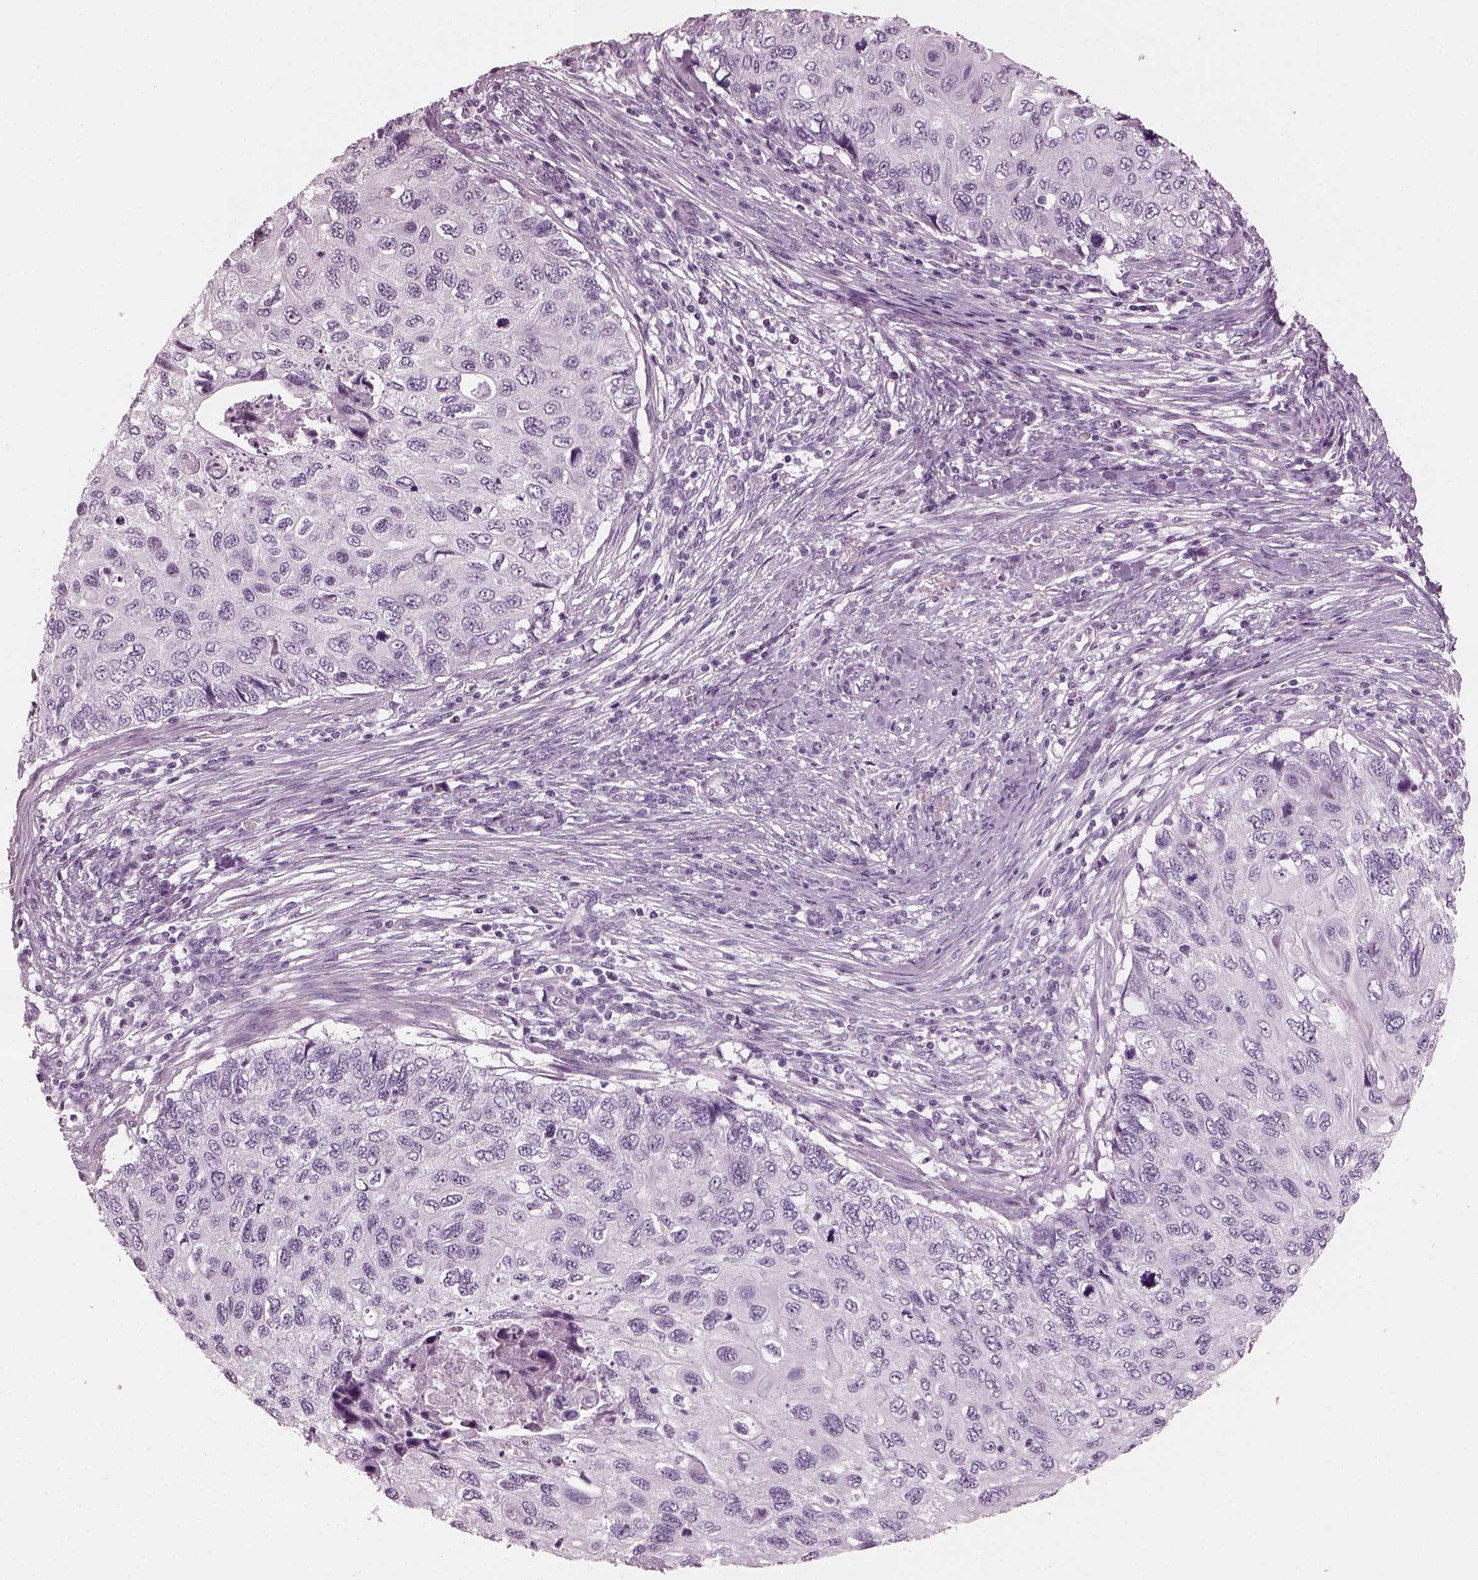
{"staining": {"intensity": "negative", "quantity": "none", "location": "none"}, "tissue": "cervical cancer", "cell_type": "Tumor cells", "image_type": "cancer", "snomed": [{"axis": "morphology", "description": "Squamous cell carcinoma, NOS"}, {"axis": "topography", "description": "Cervix"}], "caption": "The IHC micrograph has no significant positivity in tumor cells of cervical cancer (squamous cell carcinoma) tissue.", "gene": "PDC", "patient": {"sex": "female", "age": 70}}